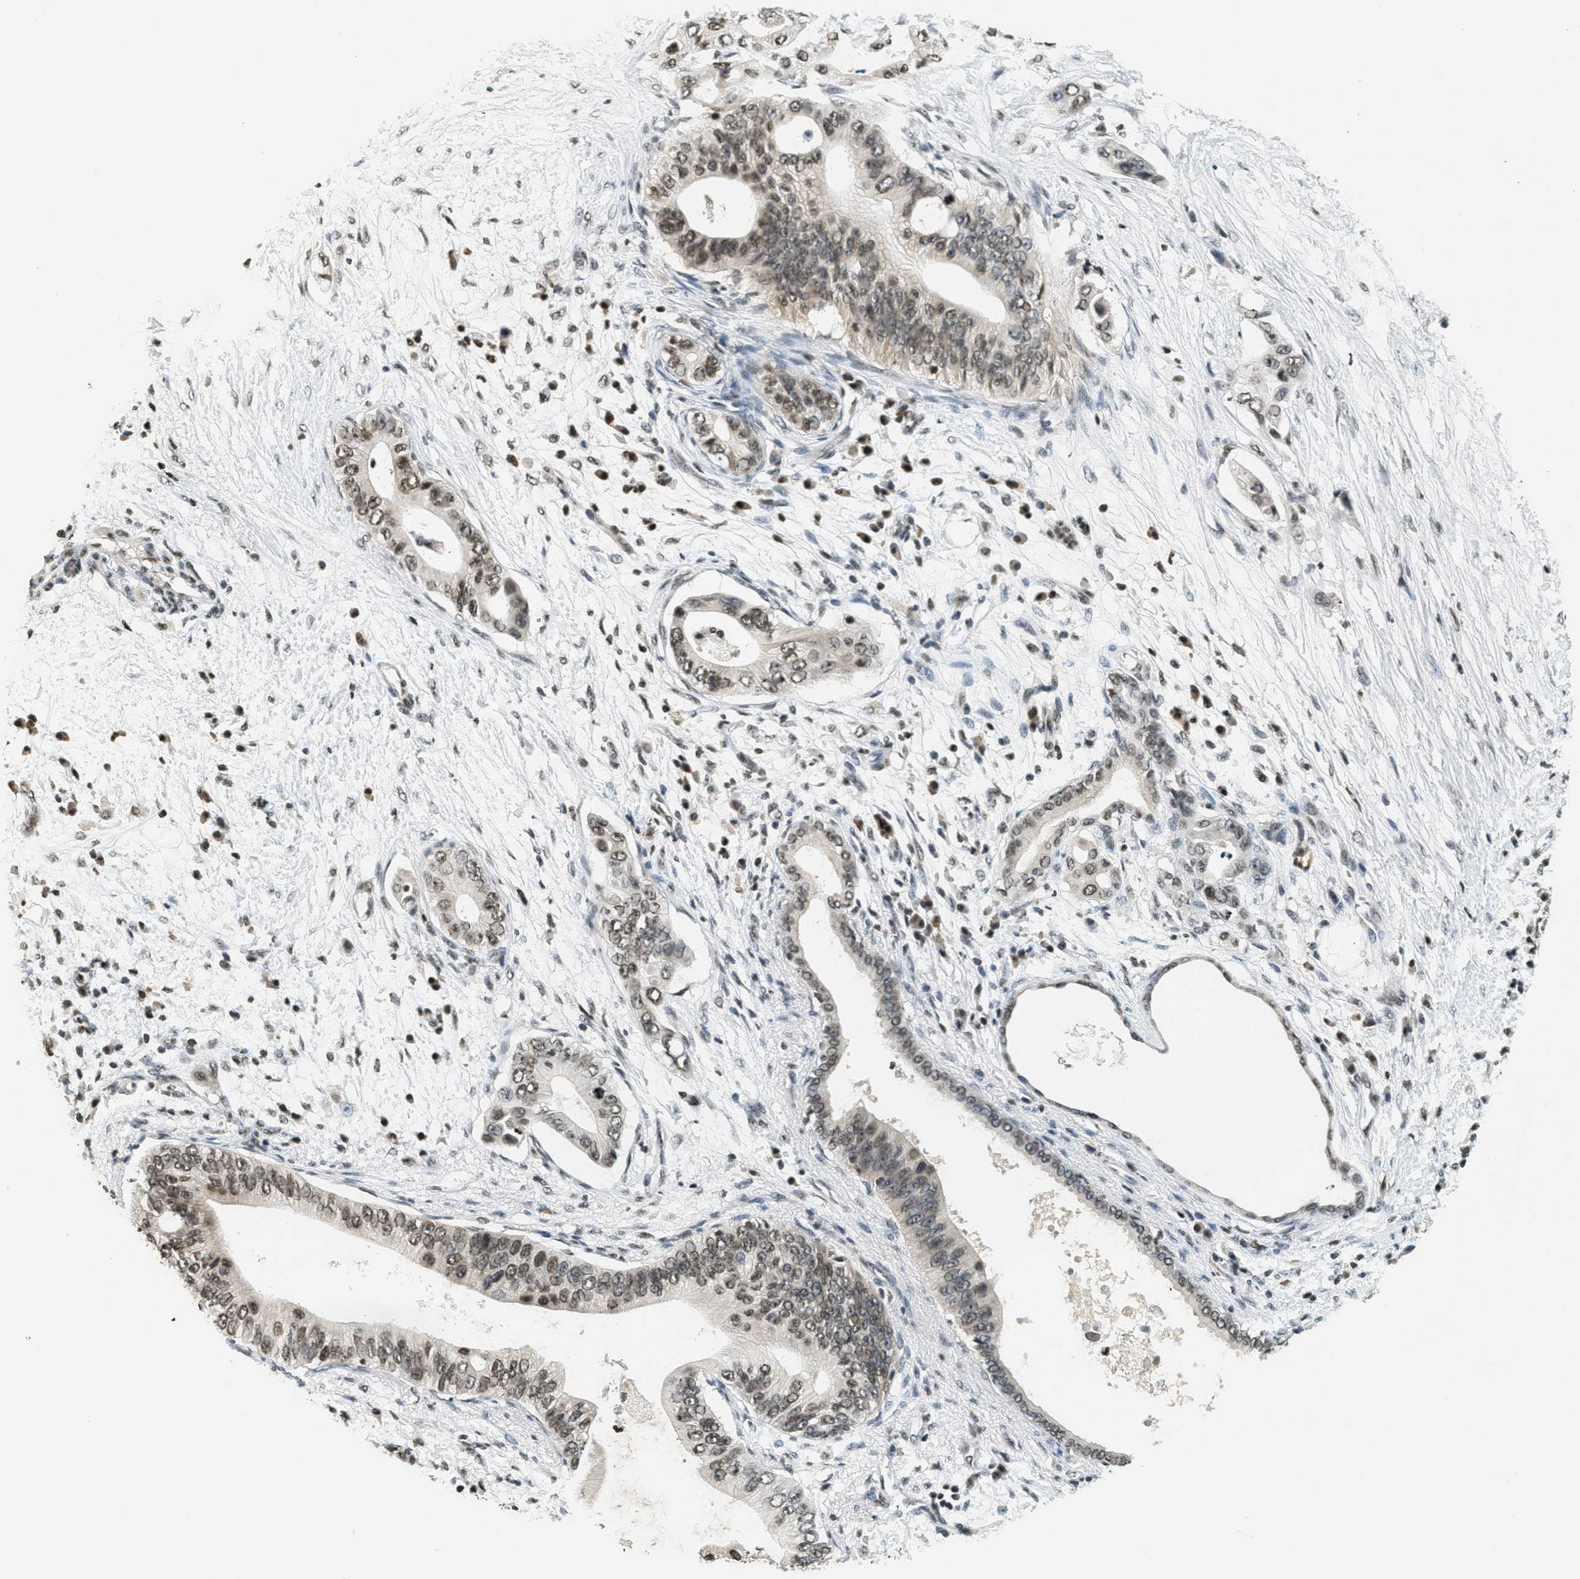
{"staining": {"intensity": "moderate", "quantity": ">75%", "location": "nuclear"}, "tissue": "pancreatic cancer", "cell_type": "Tumor cells", "image_type": "cancer", "snomed": [{"axis": "morphology", "description": "Adenocarcinoma, NOS"}, {"axis": "topography", "description": "Pancreas"}], "caption": "High-magnification brightfield microscopy of adenocarcinoma (pancreatic) stained with DAB (brown) and counterstained with hematoxylin (blue). tumor cells exhibit moderate nuclear staining is identified in approximately>75% of cells.", "gene": "LDB2", "patient": {"sex": "male", "age": 77}}